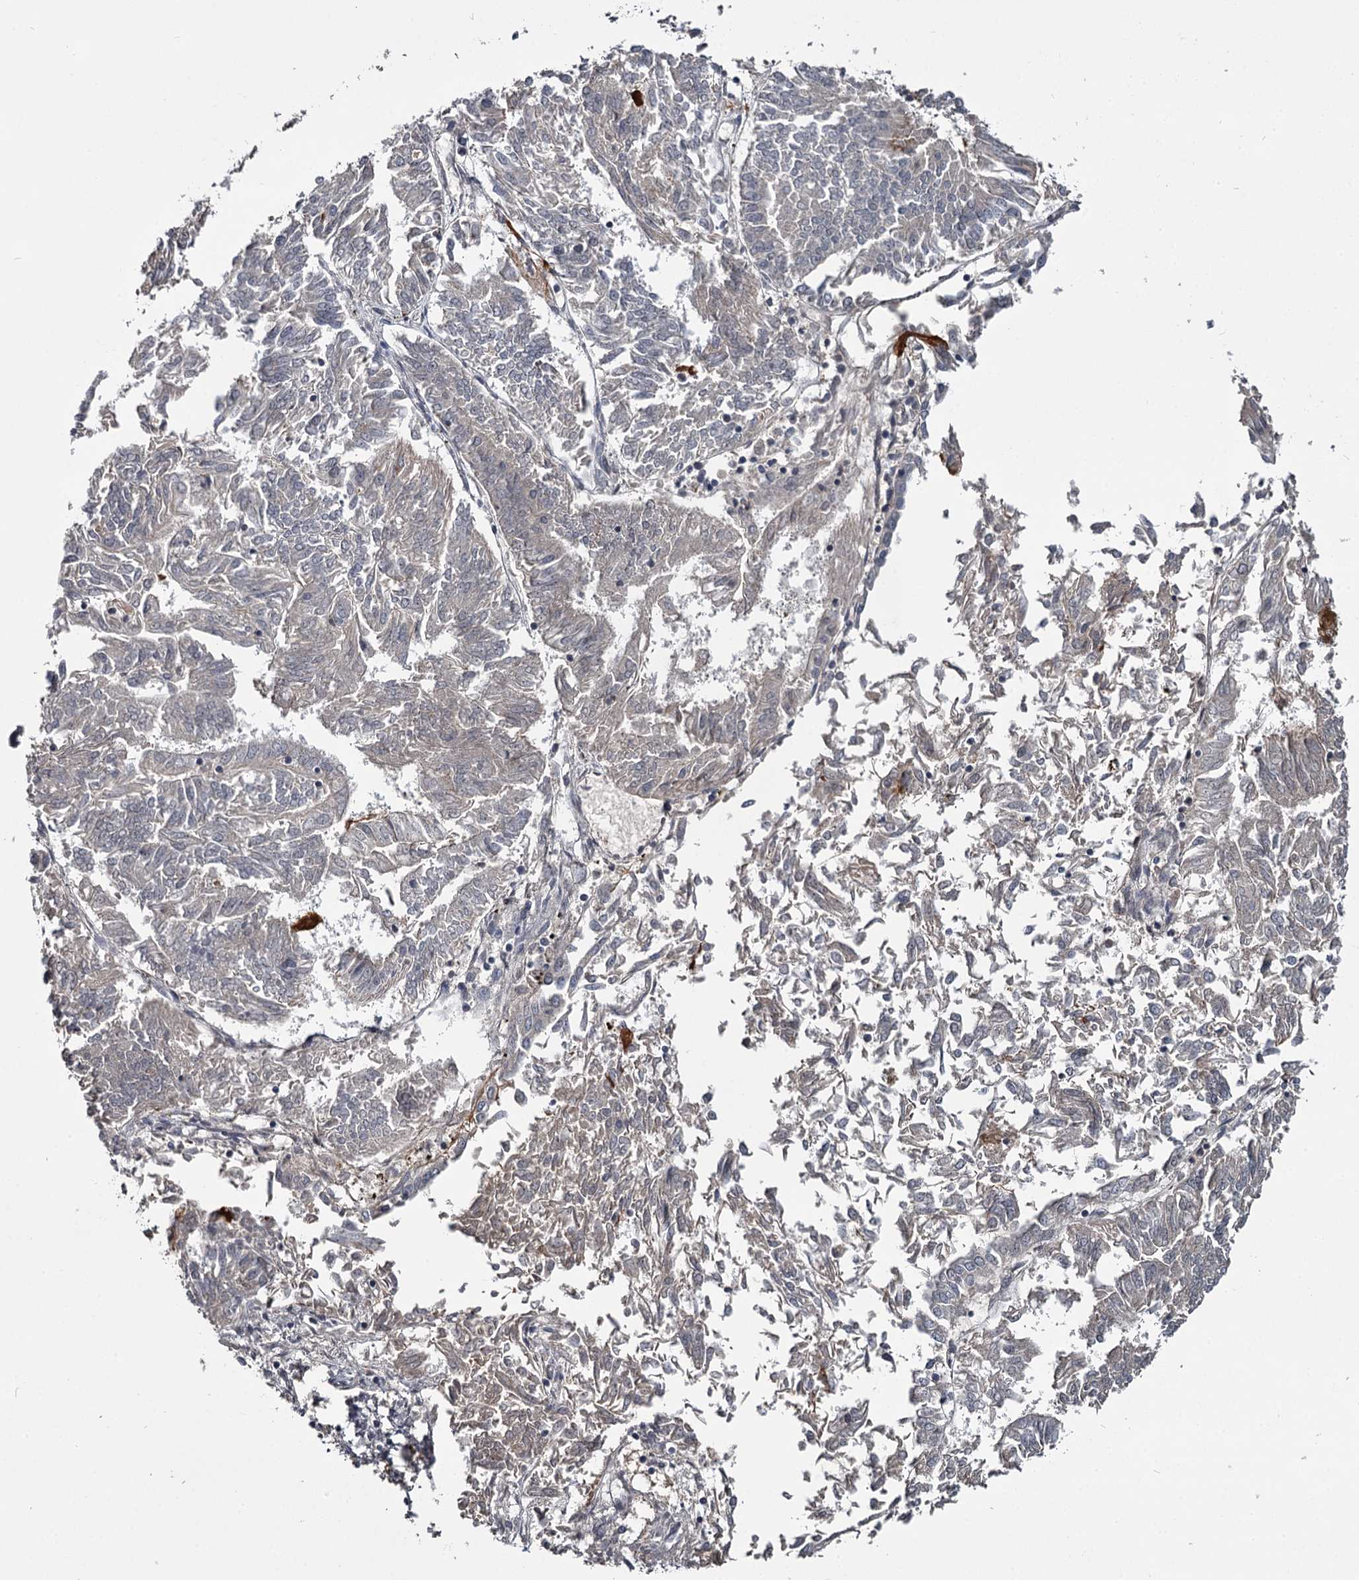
{"staining": {"intensity": "moderate", "quantity": "<25%", "location": "cytoplasmic/membranous"}, "tissue": "endometrial cancer", "cell_type": "Tumor cells", "image_type": "cancer", "snomed": [{"axis": "morphology", "description": "Adenocarcinoma, NOS"}, {"axis": "topography", "description": "Endometrium"}], "caption": "Endometrial adenocarcinoma stained for a protein reveals moderate cytoplasmic/membranous positivity in tumor cells. (DAB (3,3'-diaminobenzidine) IHC with brightfield microscopy, high magnification).", "gene": "CWF19L2", "patient": {"sex": "female", "age": 58}}